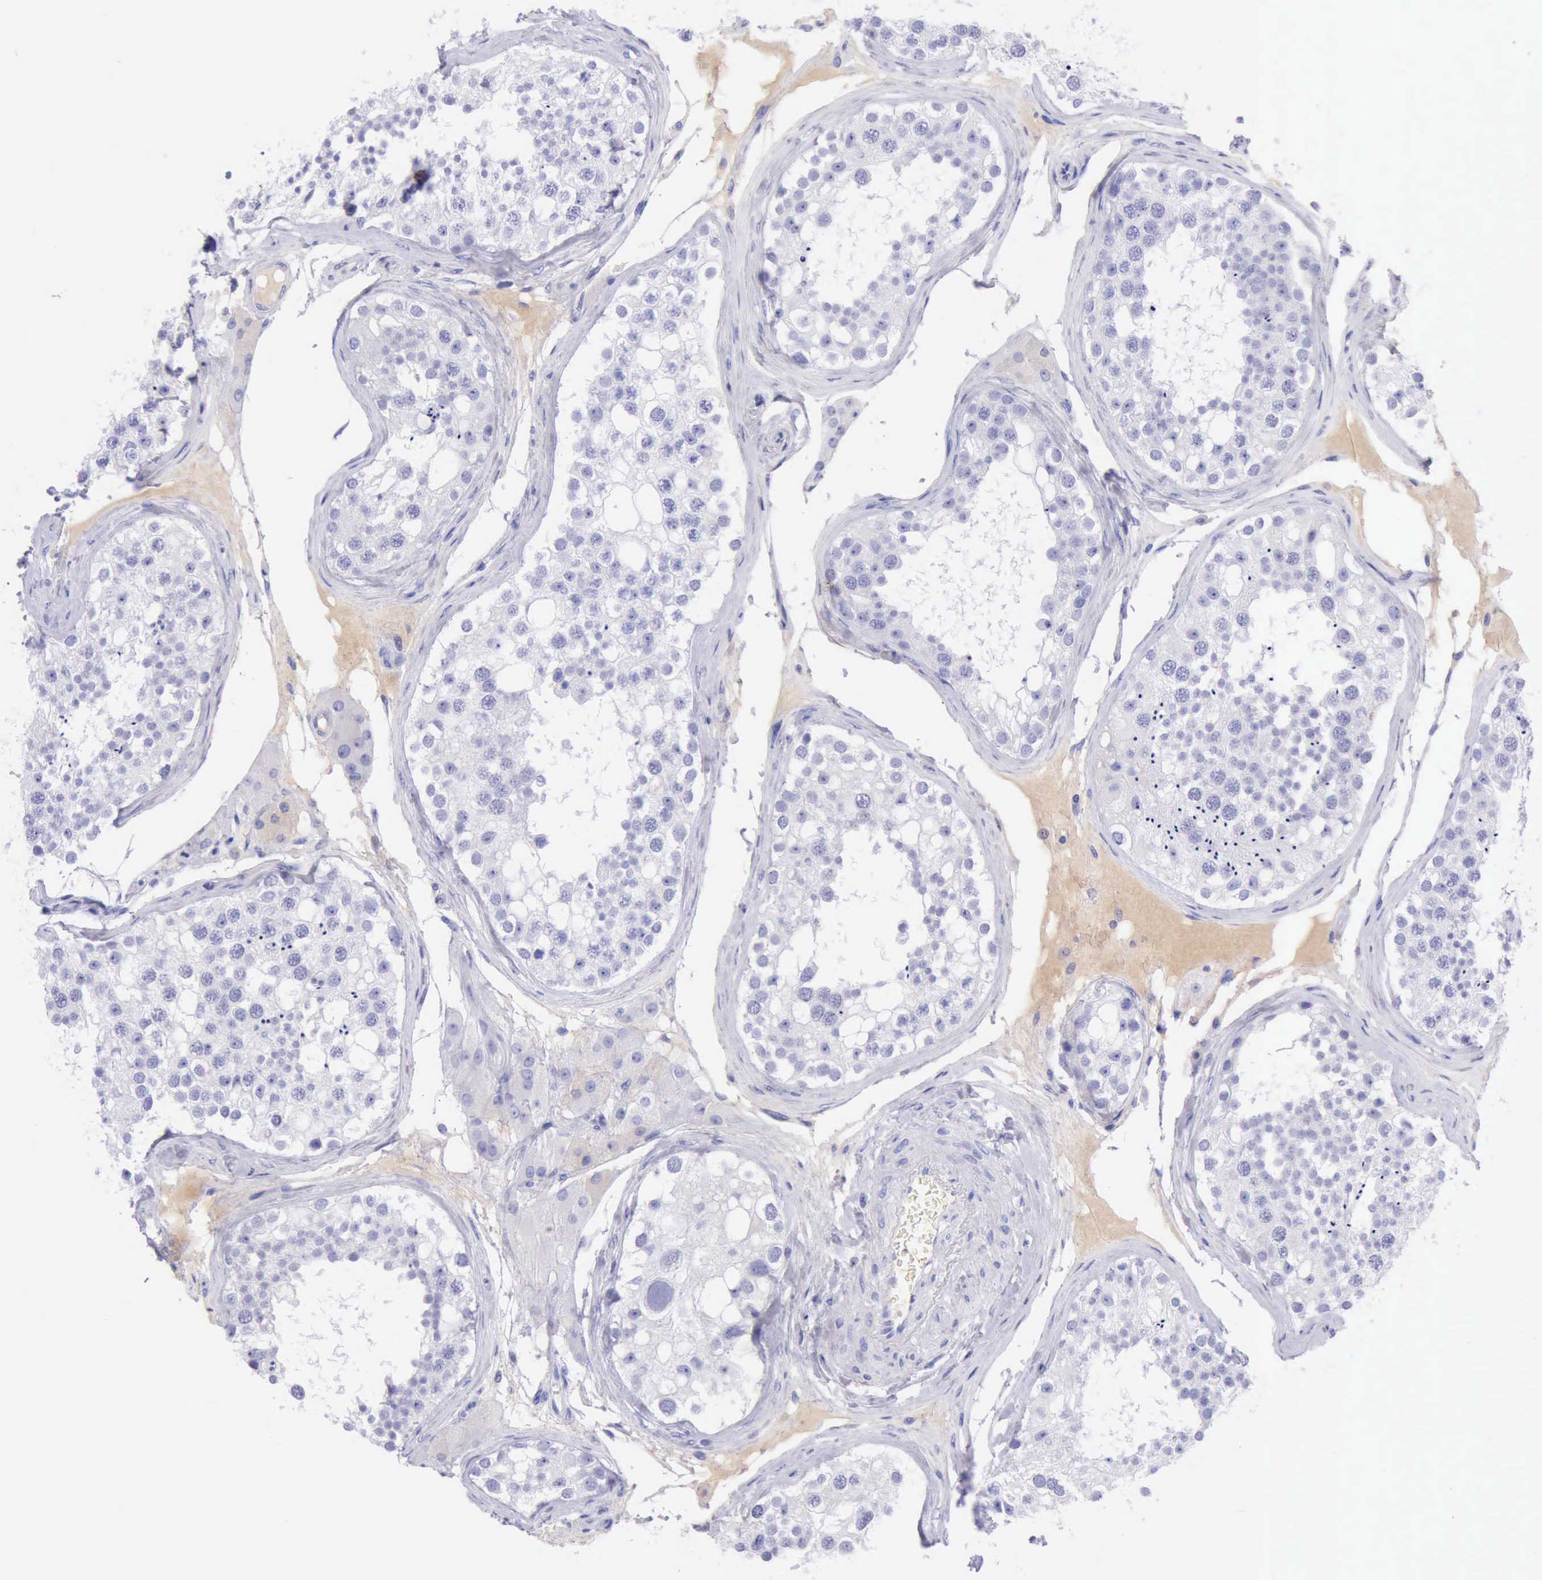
{"staining": {"intensity": "negative", "quantity": "none", "location": "none"}, "tissue": "testis", "cell_type": "Cells in seminiferous ducts", "image_type": "normal", "snomed": [{"axis": "morphology", "description": "Normal tissue, NOS"}, {"axis": "topography", "description": "Testis"}], "caption": "The micrograph reveals no significant staining in cells in seminiferous ducts of testis.", "gene": "KRT8", "patient": {"sex": "male", "age": 68}}